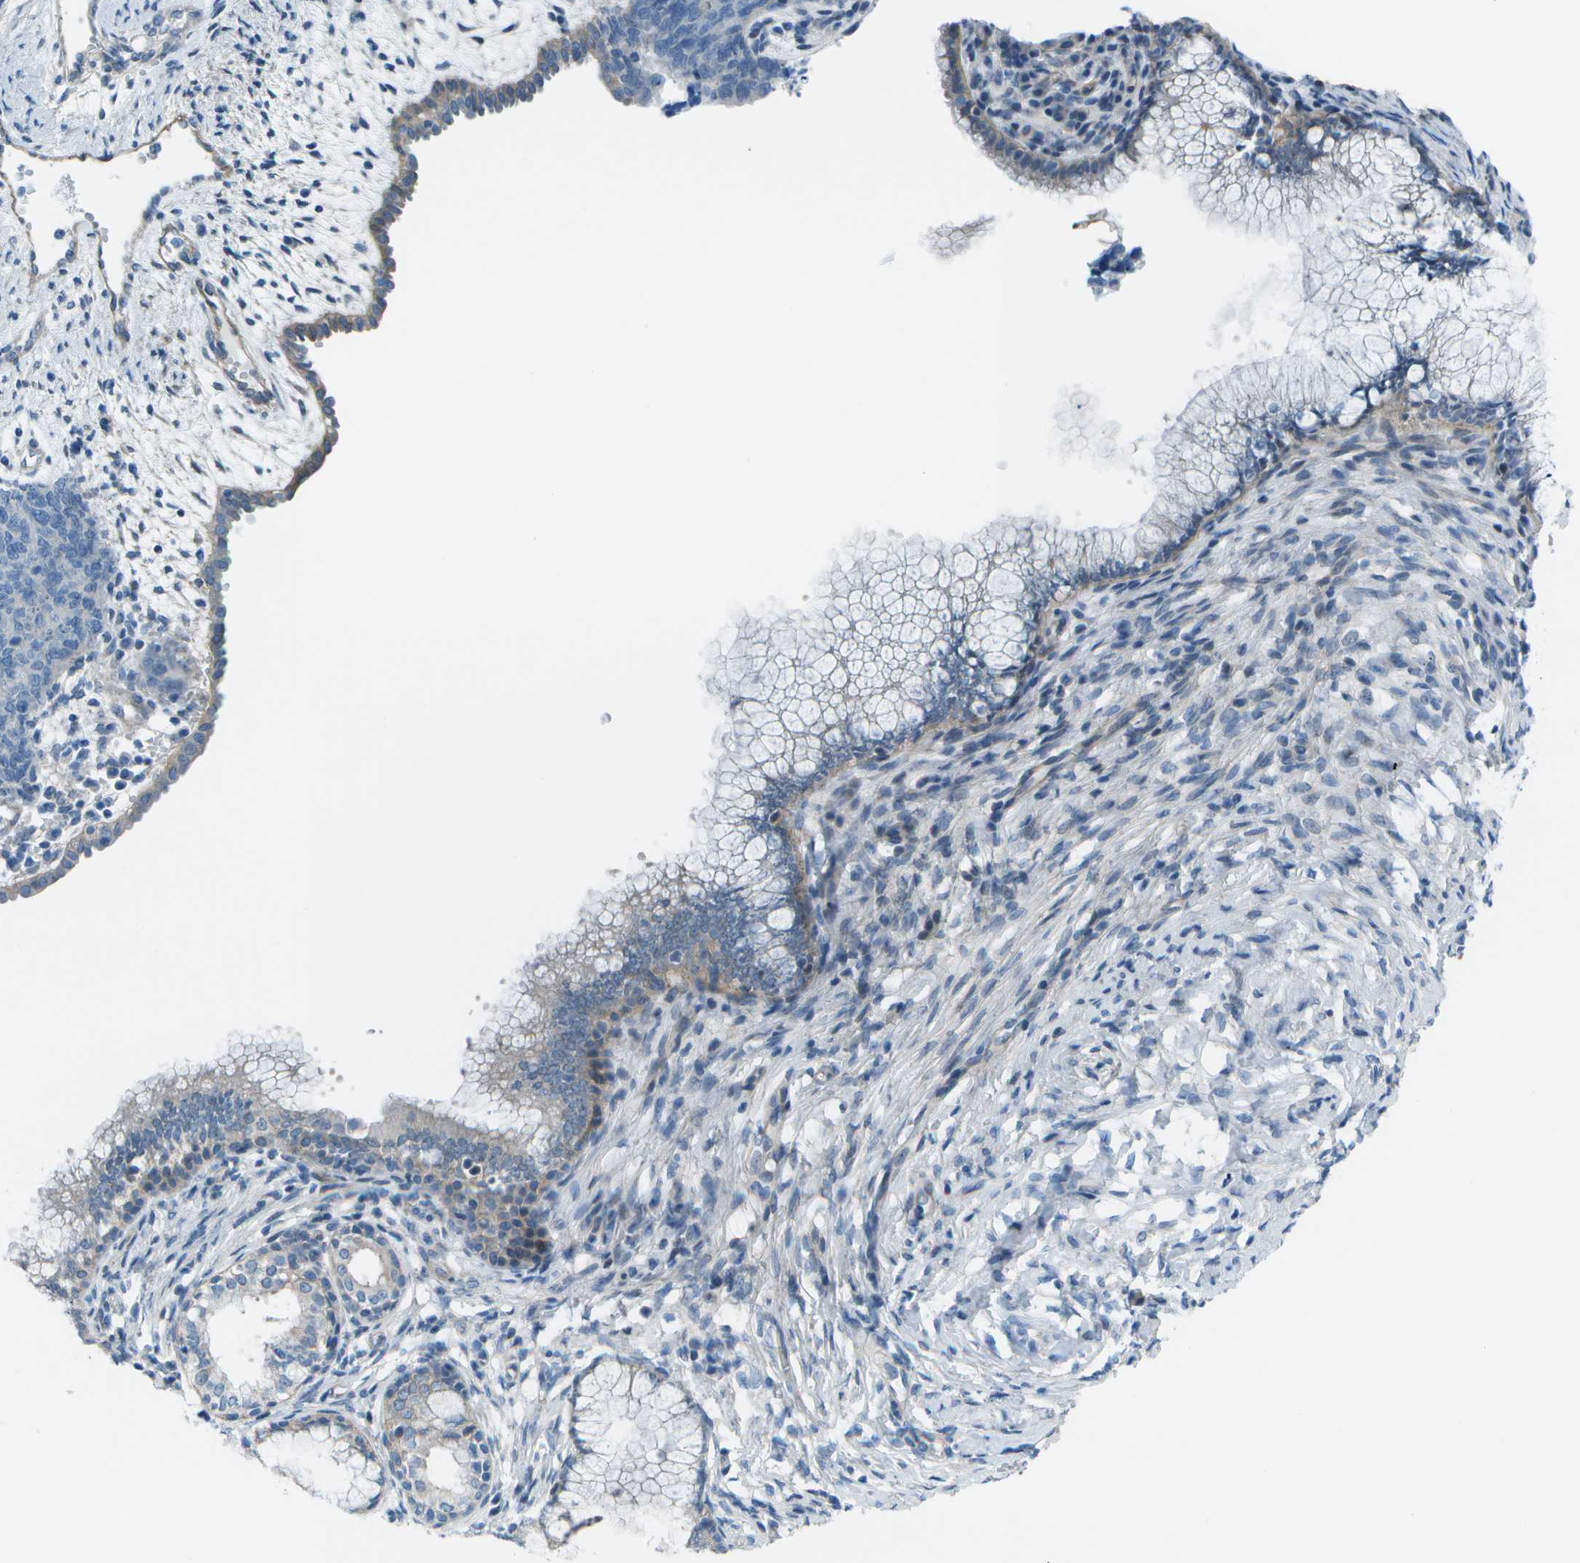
{"staining": {"intensity": "negative", "quantity": "none", "location": "none"}, "tissue": "cervical cancer", "cell_type": "Tumor cells", "image_type": "cancer", "snomed": [{"axis": "morphology", "description": "Squamous cell carcinoma, NOS"}, {"axis": "topography", "description": "Cervix"}], "caption": "This is a image of IHC staining of cervical cancer, which shows no expression in tumor cells.", "gene": "SORBS3", "patient": {"sex": "female", "age": 63}}